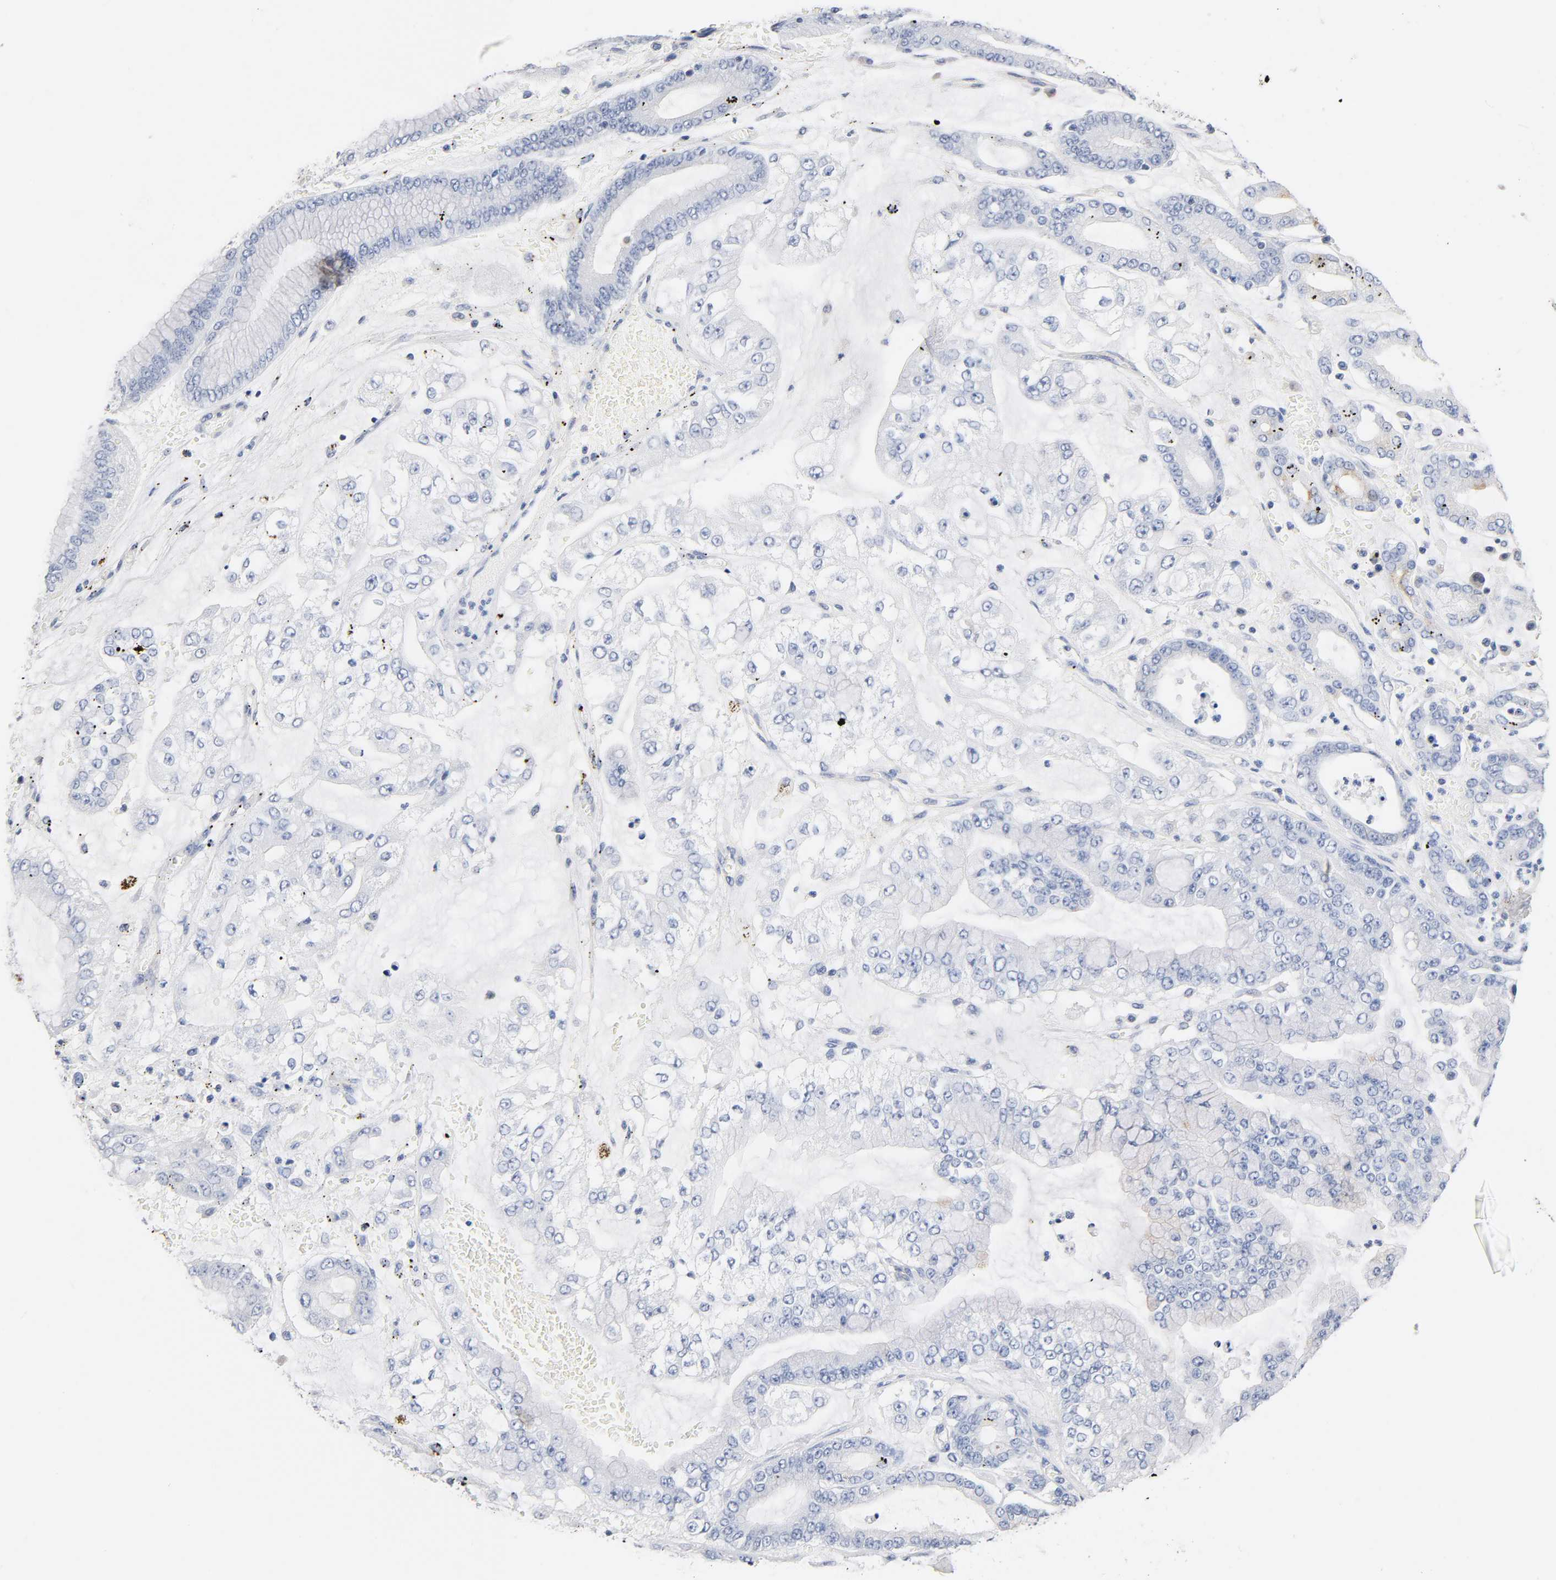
{"staining": {"intensity": "negative", "quantity": "none", "location": "none"}, "tissue": "stomach cancer", "cell_type": "Tumor cells", "image_type": "cancer", "snomed": [{"axis": "morphology", "description": "Normal tissue, NOS"}, {"axis": "morphology", "description": "Adenocarcinoma, NOS"}, {"axis": "topography", "description": "Stomach, upper"}, {"axis": "topography", "description": "Stomach"}], "caption": "Stomach adenocarcinoma was stained to show a protein in brown. There is no significant expression in tumor cells.", "gene": "MALT1", "patient": {"sex": "male", "age": 76}}